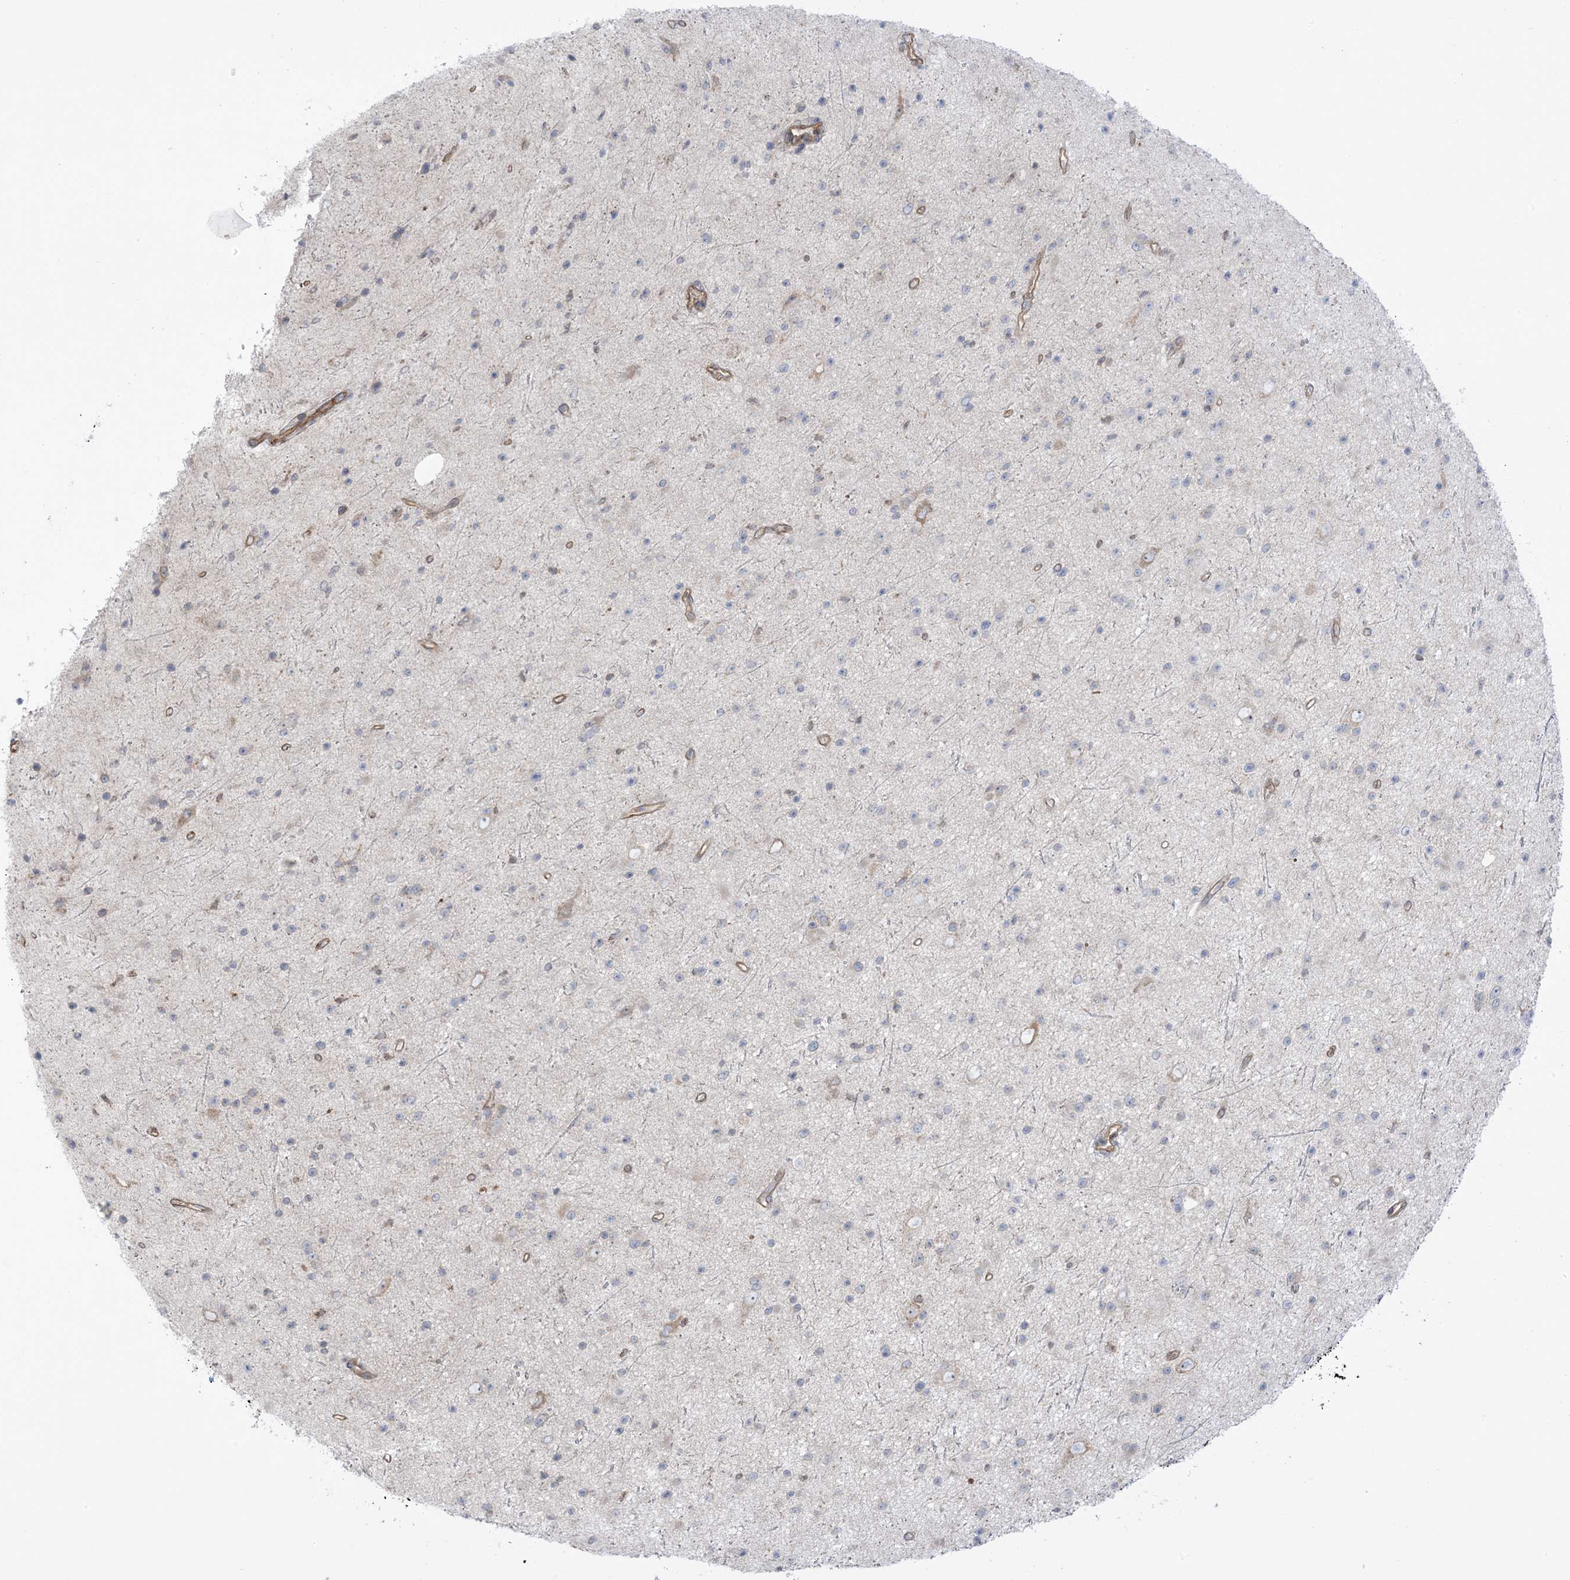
{"staining": {"intensity": "negative", "quantity": "none", "location": "none"}, "tissue": "glioma", "cell_type": "Tumor cells", "image_type": "cancer", "snomed": [{"axis": "morphology", "description": "Glioma, malignant, Low grade"}, {"axis": "topography", "description": "Cerebral cortex"}], "caption": "Immunohistochemical staining of glioma displays no significant expression in tumor cells.", "gene": "ICMT", "patient": {"sex": "female", "age": 39}}